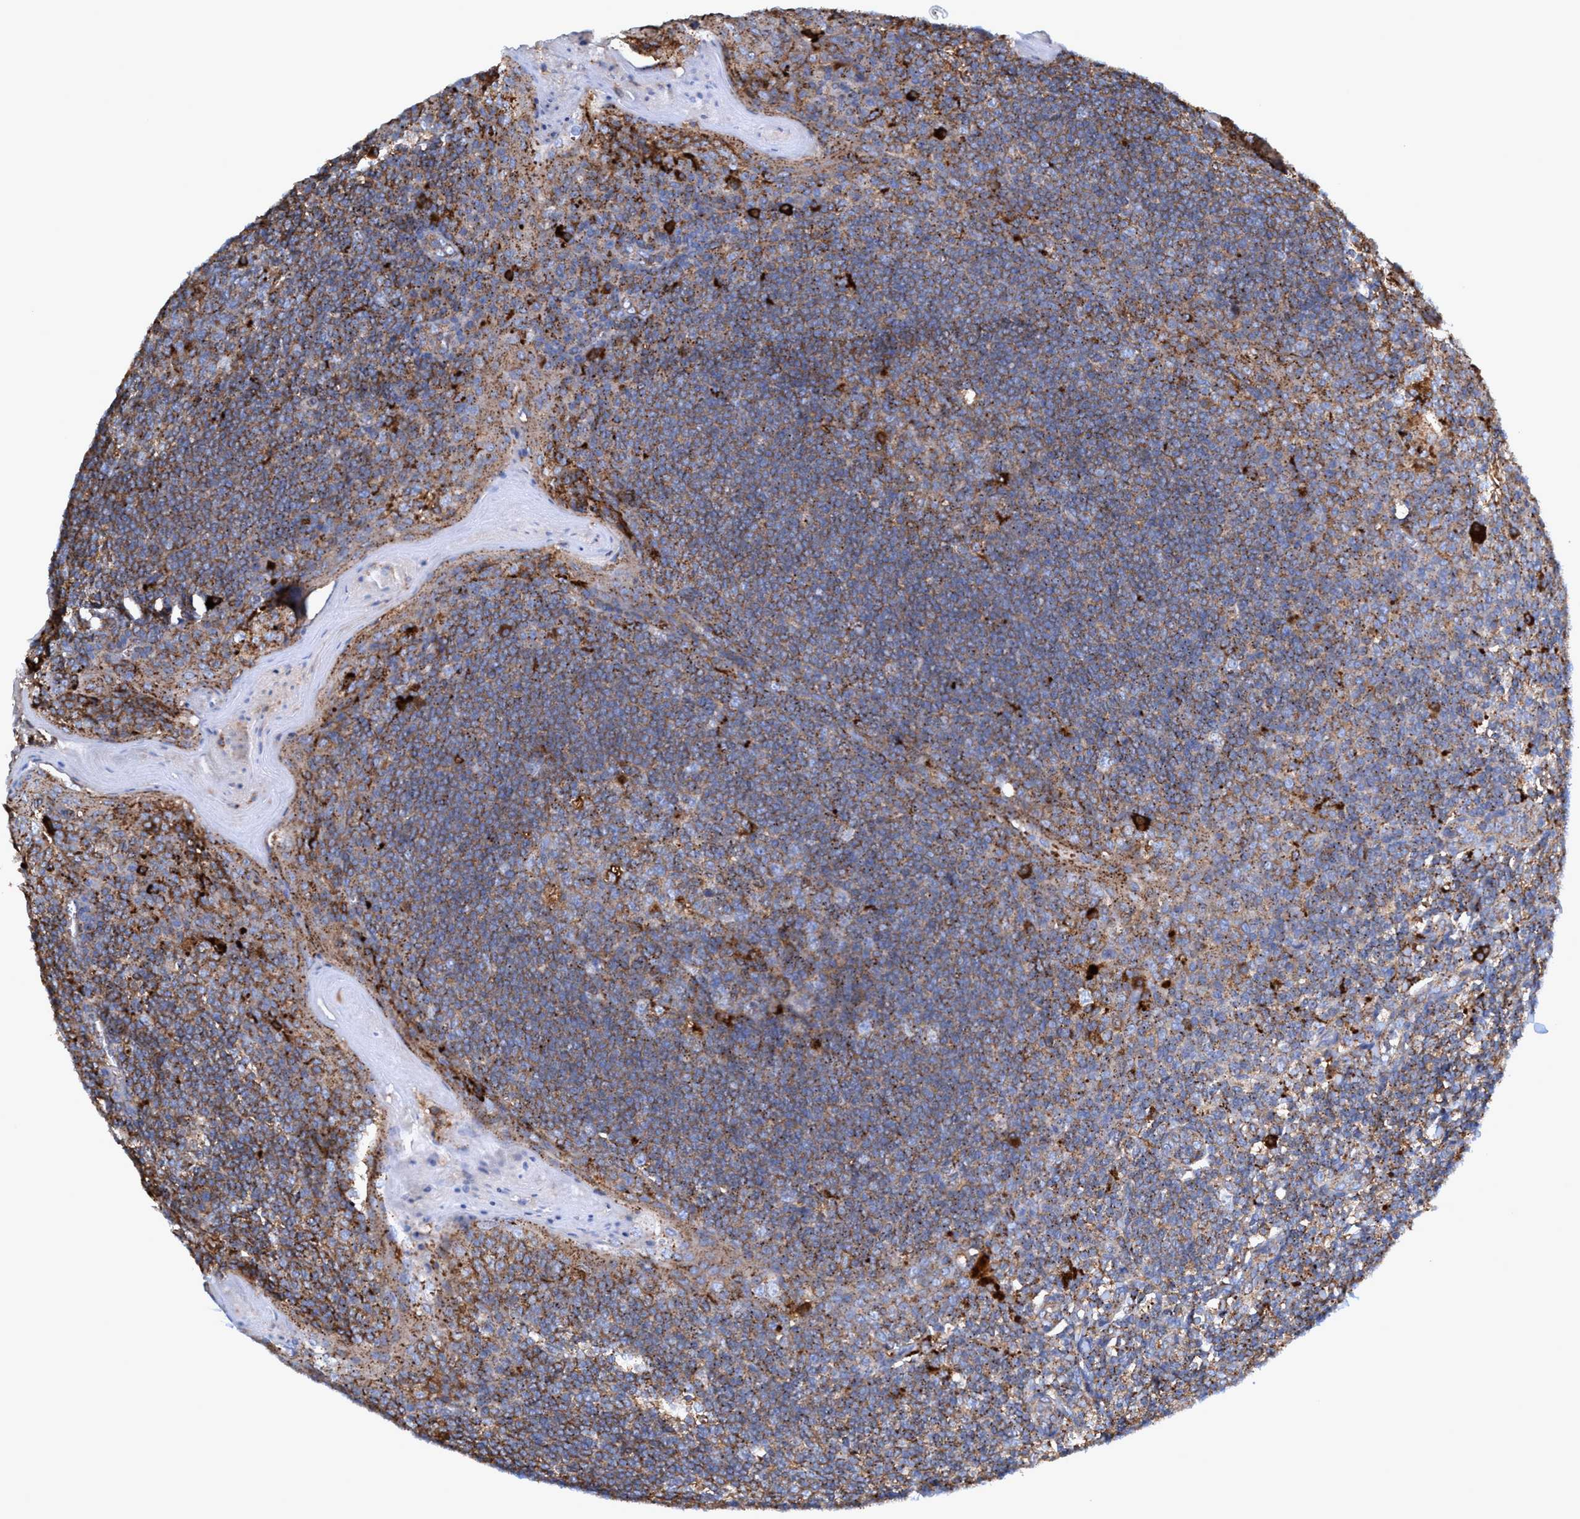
{"staining": {"intensity": "moderate", "quantity": ">75%", "location": "cytoplasmic/membranous"}, "tissue": "tonsil", "cell_type": "Germinal center cells", "image_type": "normal", "snomed": [{"axis": "morphology", "description": "Normal tissue, NOS"}, {"axis": "topography", "description": "Tonsil"}], "caption": "There is medium levels of moderate cytoplasmic/membranous staining in germinal center cells of benign tonsil, as demonstrated by immunohistochemical staining (brown color).", "gene": "TRIM65", "patient": {"sex": "male", "age": 31}}